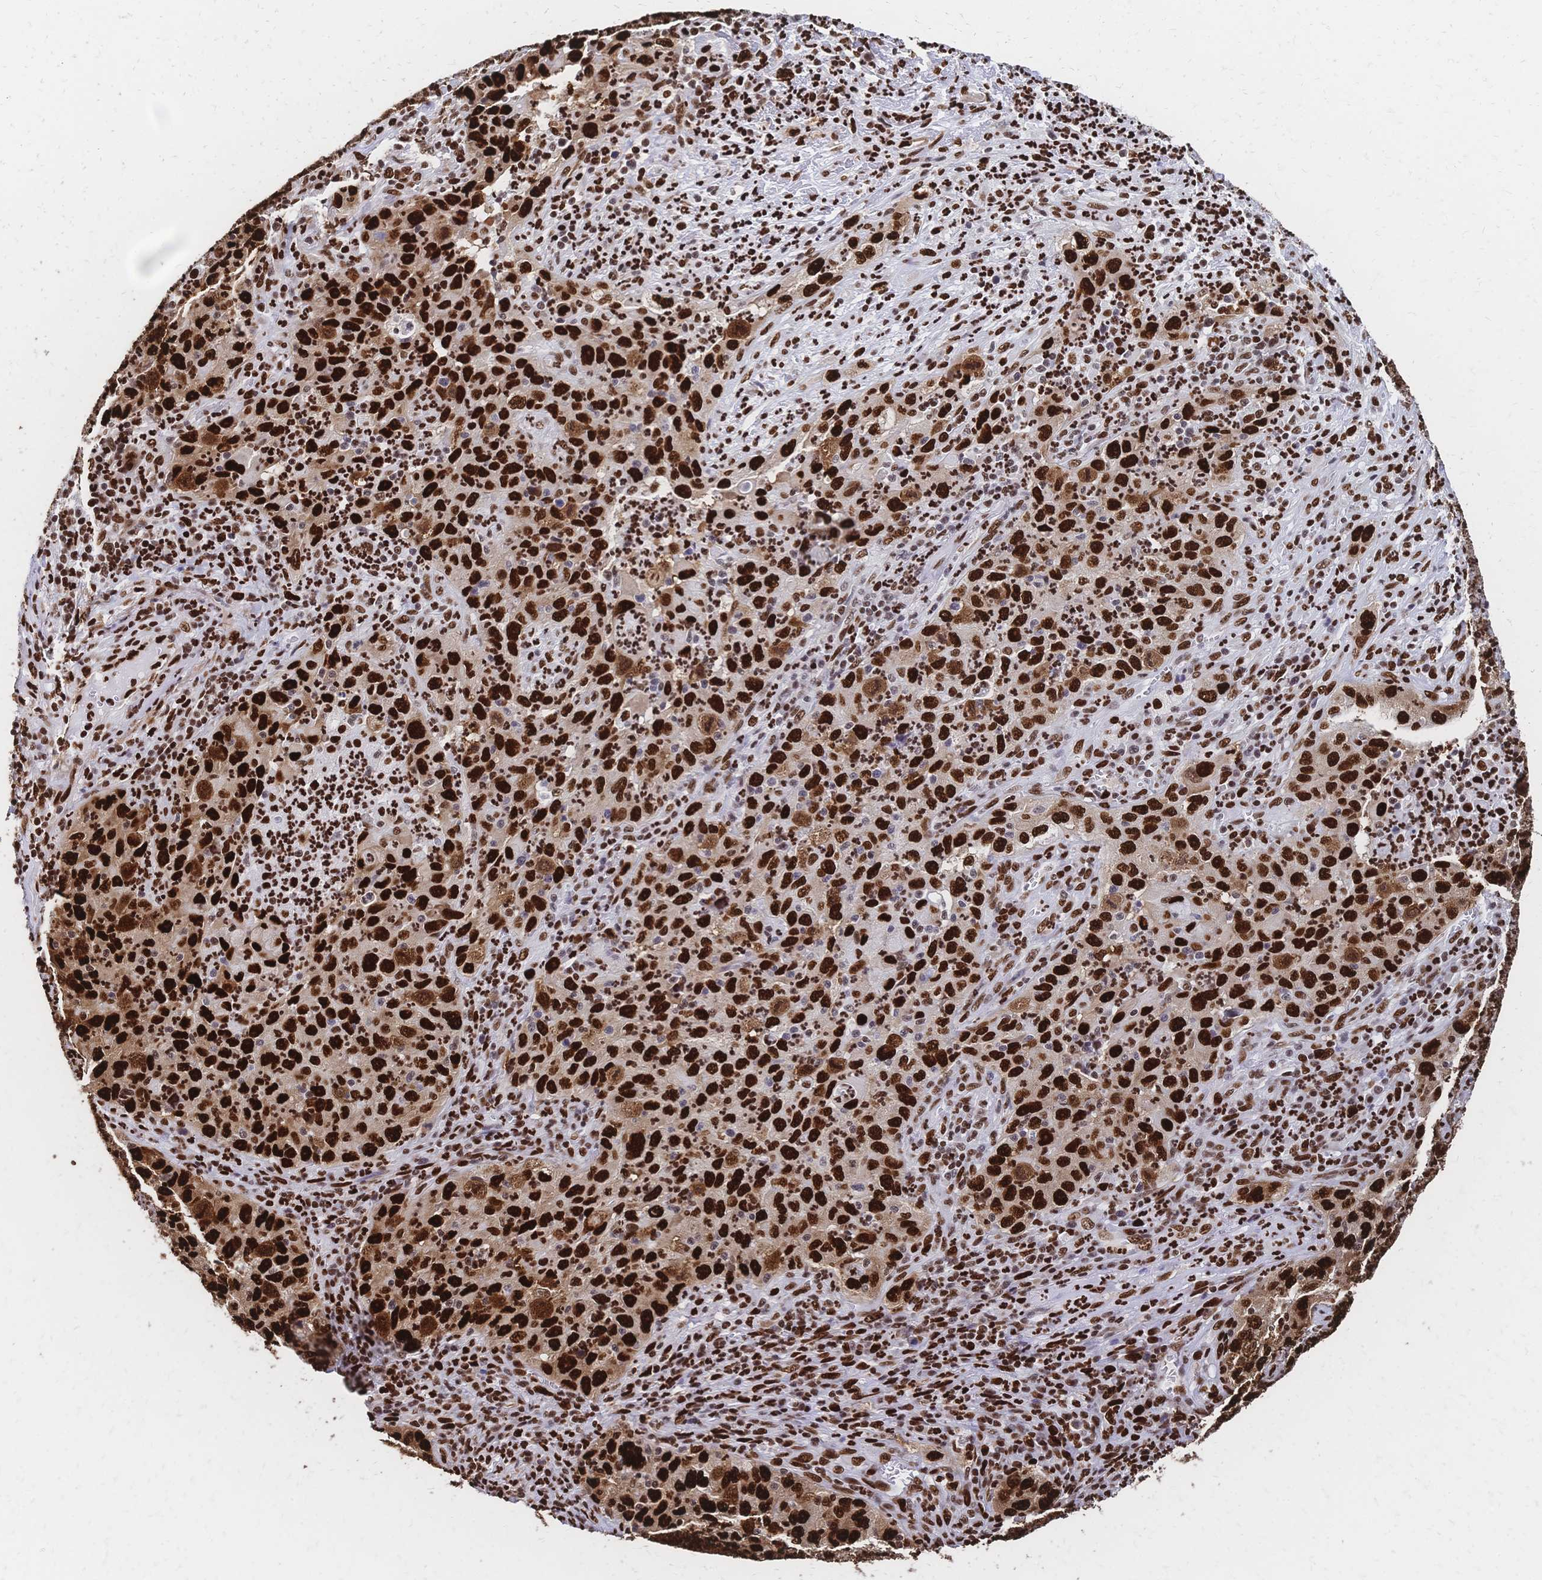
{"staining": {"intensity": "strong", "quantity": ">75%", "location": "nuclear"}, "tissue": "lung cancer", "cell_type": "Tumor cells", "image_type": "cancer", "snomed": [{"axis": "morphology", "description": "Squamous cell carcinoma, NOS"}, {"axis": "topography", "description": "Lung"}], "caption": "An immunohistochemistry micrograph of tumor tissue is shown. Protein staining in brown labels strong nuclear positivity in lung cancer within tumor cells.", "gene": "HDGF", "patient": {"sex": "male", "age": 71}}